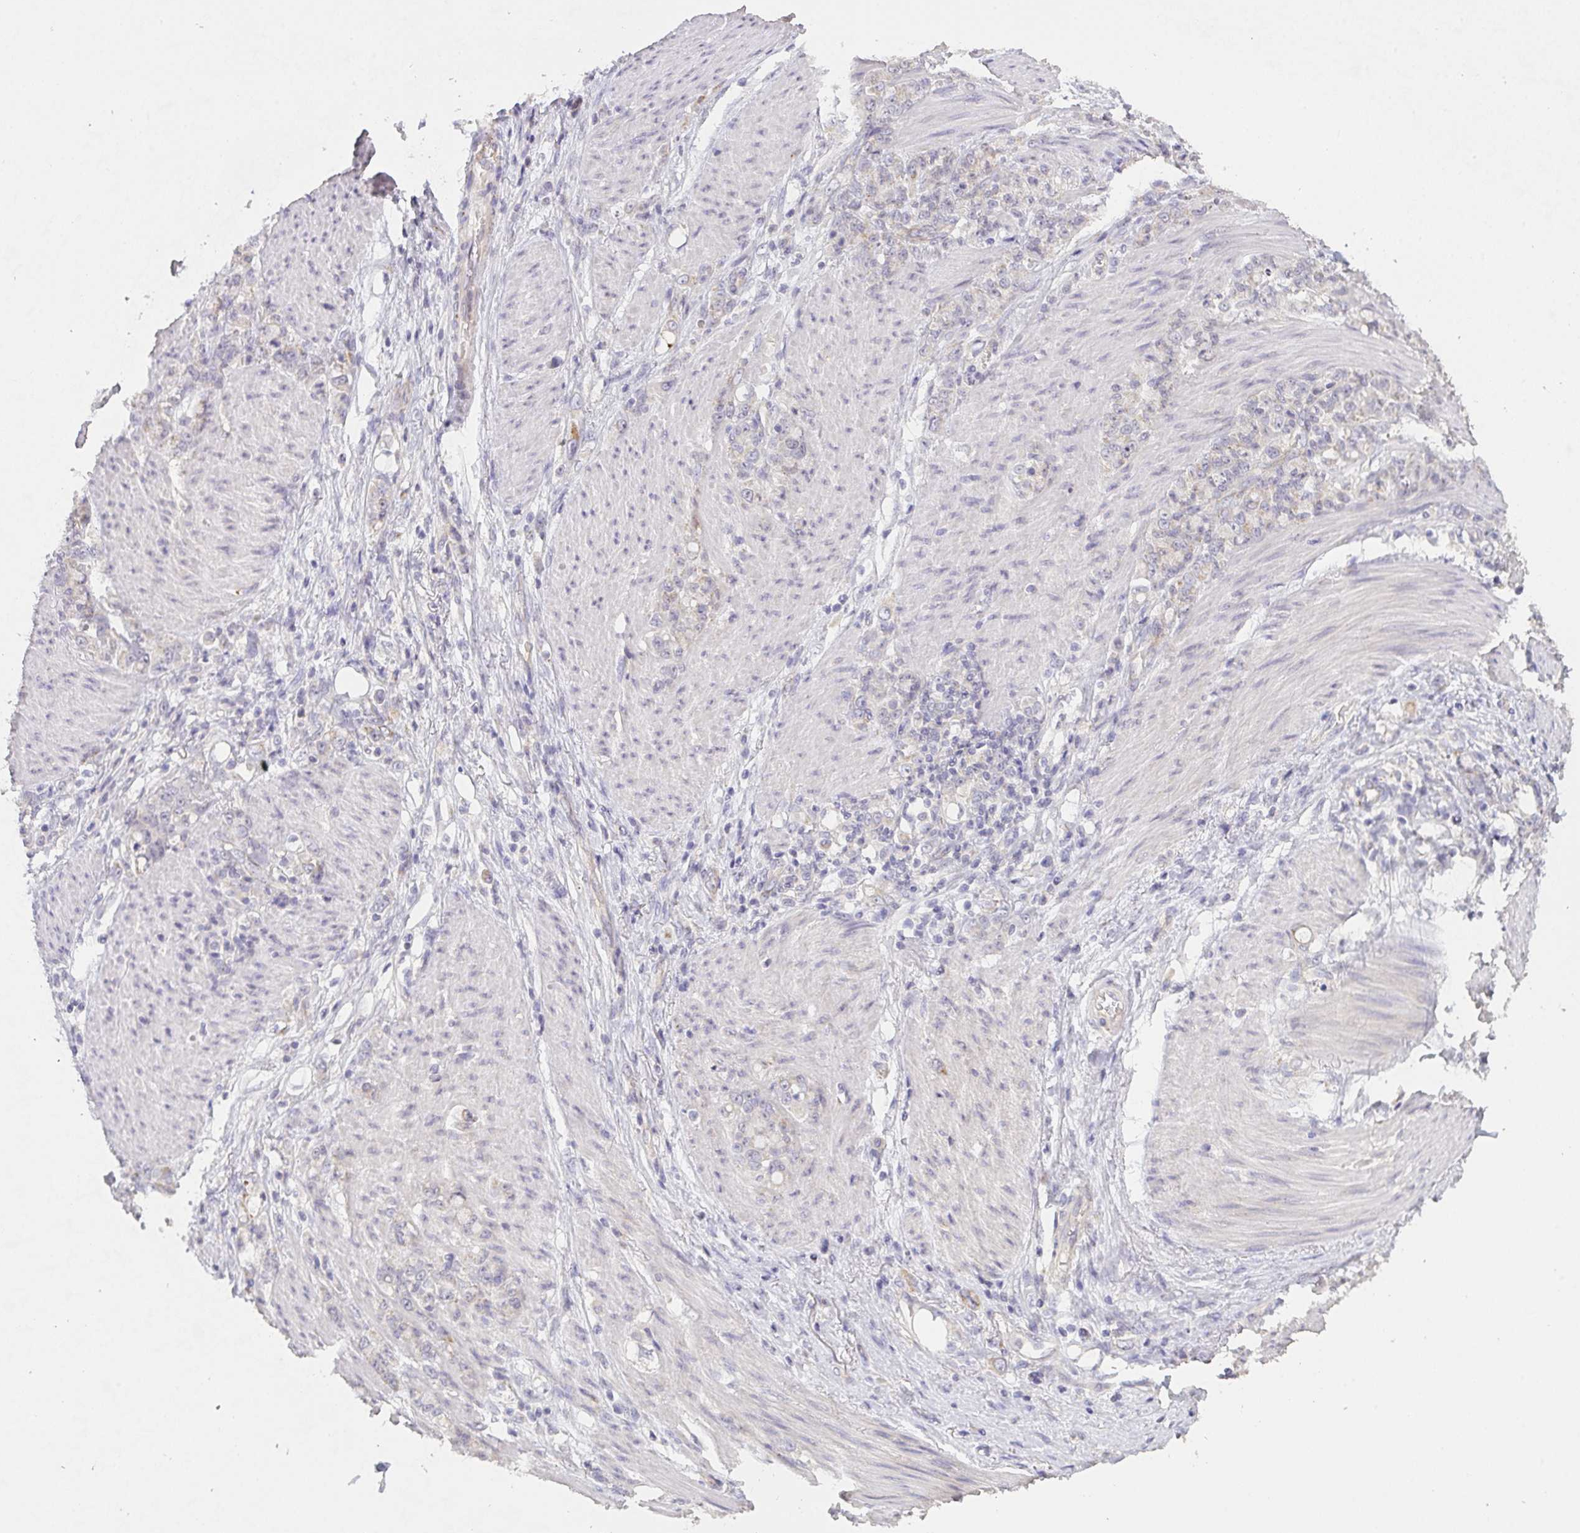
{"staining": {"intensity": "negative", "quantity": "none", "location": "none"}, "tissue": "stomach cancer", "cell_type": "Tumor cells", "image_type": "cancer", "snomed": [{"axis": "morphology", "description": "Adenocarcinoma, NOS"}, {"axis": "topography", "description": "Stomach"}], "caption": "DAB immunohistochemical staining of human stomach cancer displays no significant staining in tumor cells.", "gene": "TMEM219", "patient": {"sex": "female", "age": 79}}